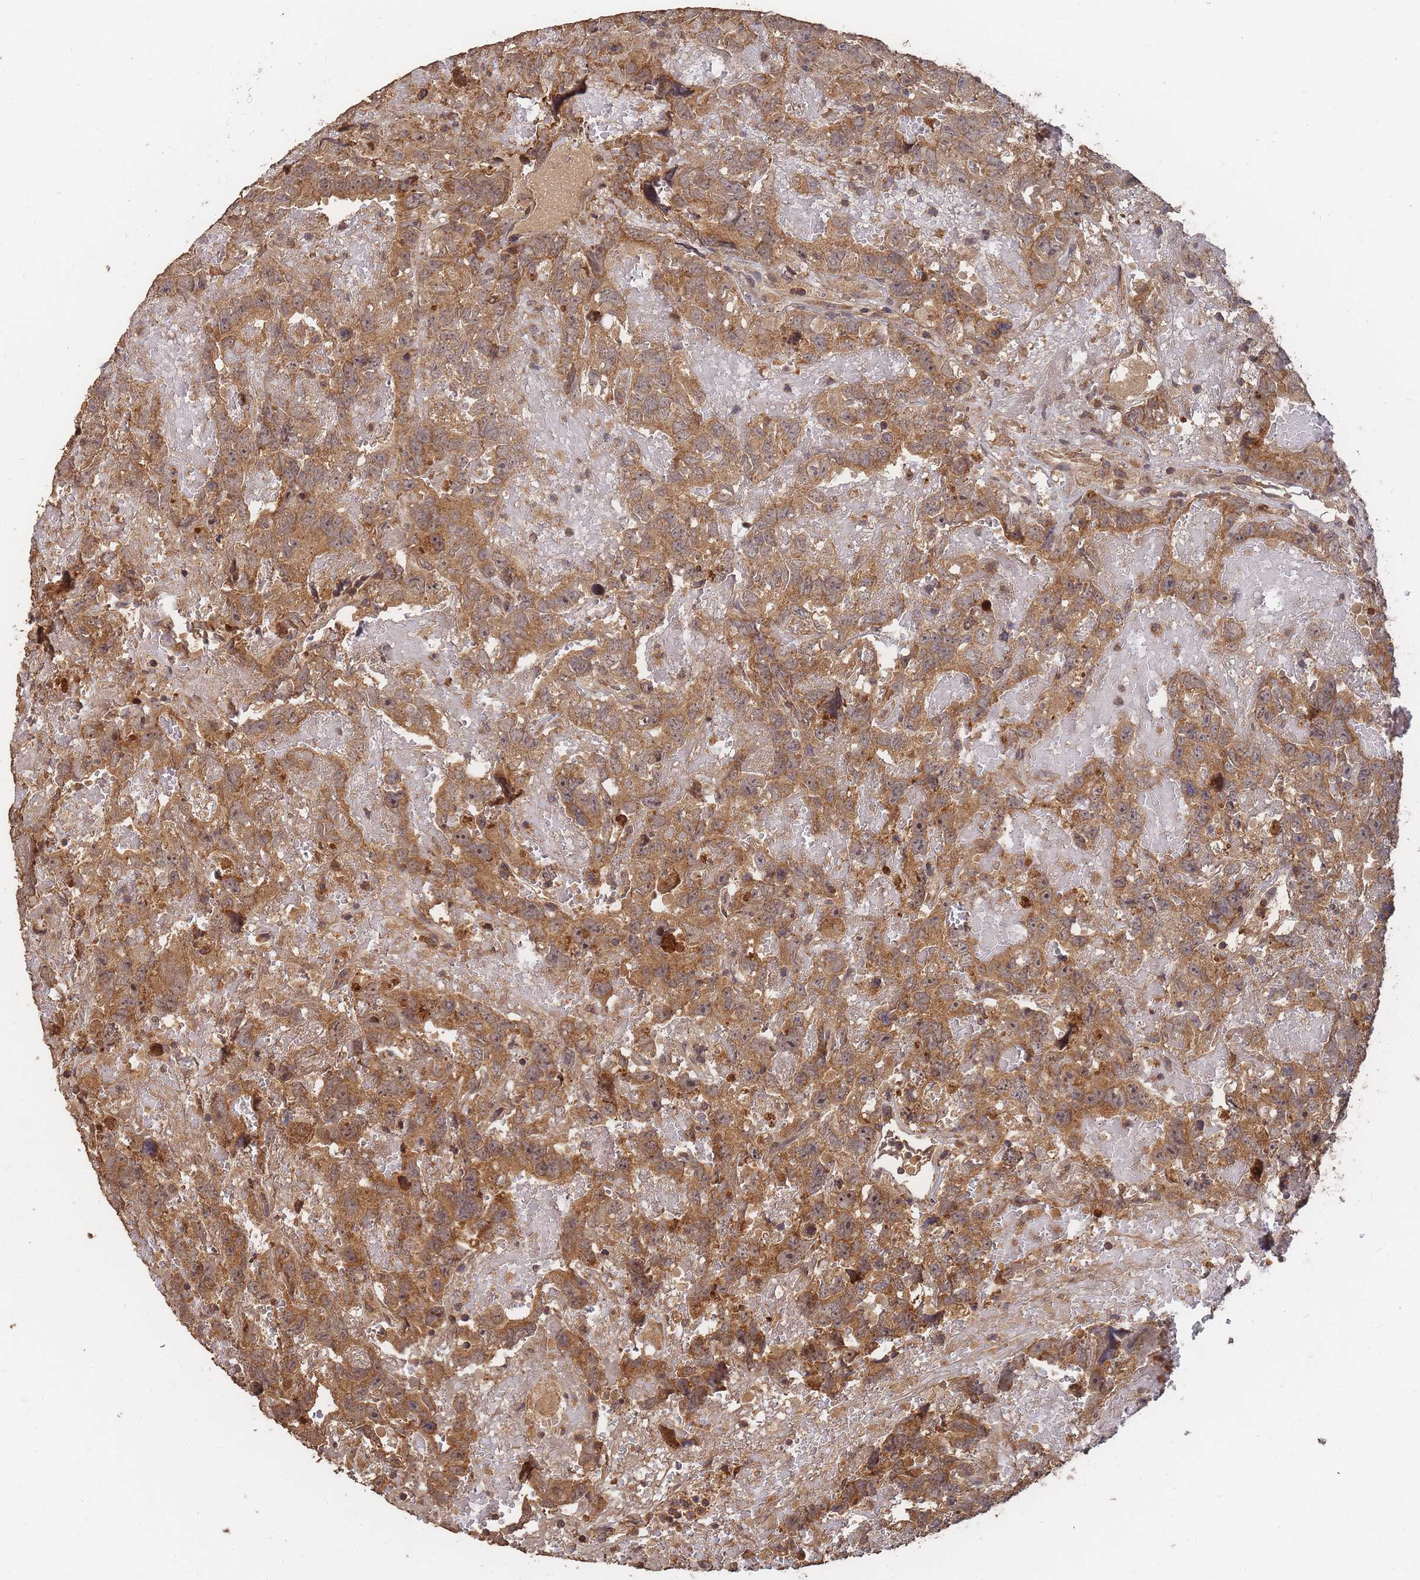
{"staining": {"intensity": "moderate", "quantity": ">75%", "location": "cytoplasmic/membranous"}, "tissue": "testis cancer", "cell_type": "Tumor cells", "image_type": "cancer", "snomed": [{"axis": "morphology", "description": "Carcinoma, Embryonal, NOS"}, {"axis": "topography", "description": "Testis"}], "caption": "Immunohistochemical staining of human testis embryonal carcinoma demonstrates moderate cytoplasmic/membranous protein staining in about >75% of tumor cells. Immunohistochemistry stains the protein of interest in brown and the nuclei are stained blue.", "gene": "ALKBH1", "patient": {"sex": "male", "age": 45}}